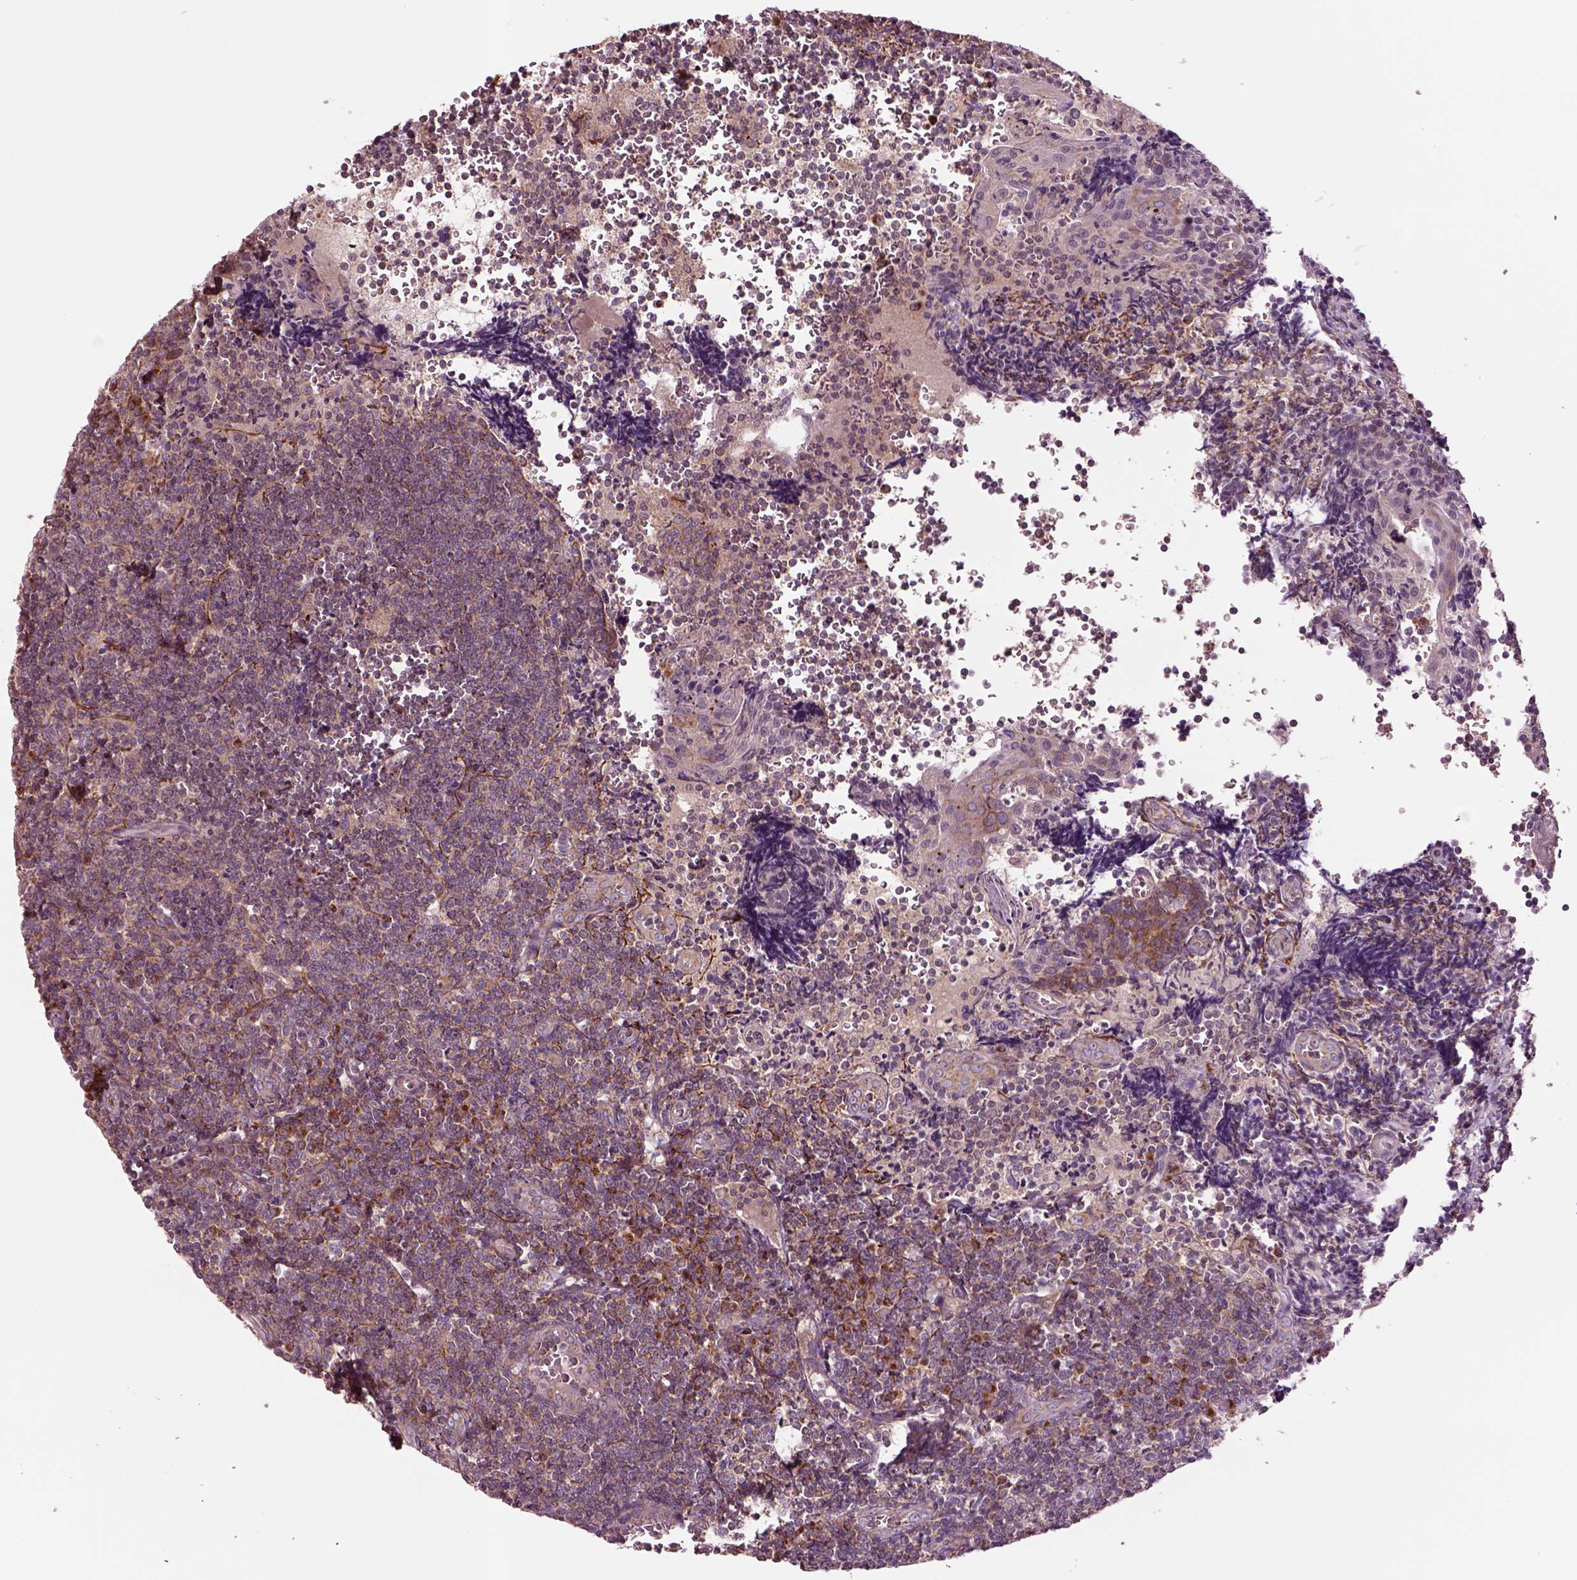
{"staining": {"intensity": "moderate", "quantity": "<25%", "location": "cytoplasmic/membranous"}, "tissue": "tonsil", "cell_type": "Germinal center cells", "image_type": "normal", "snomed": [{"axis": "morphology", "description": "Normal tissue, NOS"}, {"axis": "morphology", "description": "Inflammation, NOS"}, {"axis": "topography", "description": "Tonsil"}], "caption": "A photomicrograph of tonsil stained for a protein shows moderate cytoplasmic/membranous brown staining in germinal center cells.", "gene": "SEC23A", "patient": {"sex": "female", "age": 31}}